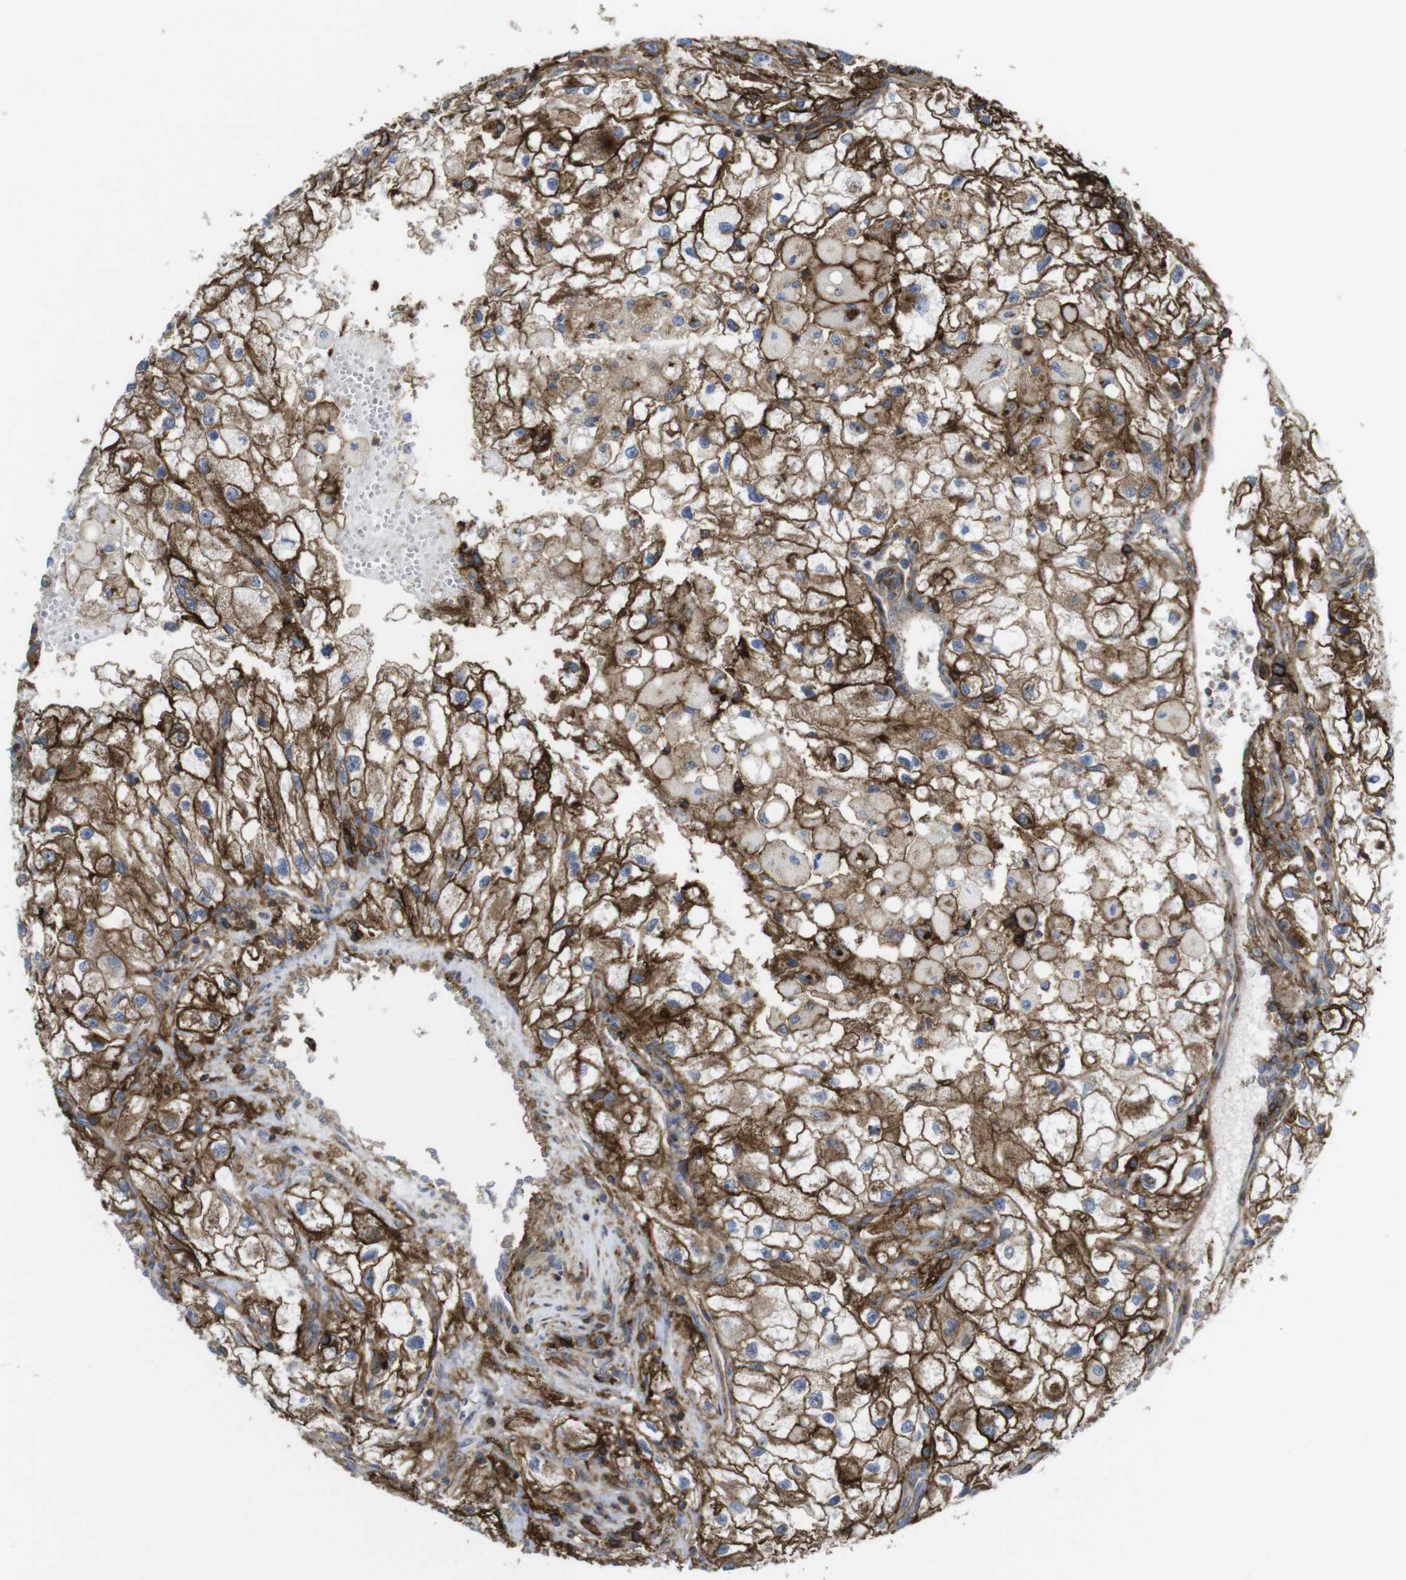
{"staining": {"intensity": "strong", "quantity": "25%-75%", "location": "cytoplasmic/membranous"}, "tissue": "renal cancer", "cell_type": "Tumor cells", "image_type": "cancer", "snomed": [{"axis": "morphology", "description": "Adenocarcinoma, NOS"}, {"axis": "topography", "description": "Kidney"}], "caption": "Renal cancer stained with immunohistochemistry demonstrates strong cytoplasmic/membranous staining in about 25%-75% of tumor cells.", "gene": "CCR6", "patient": {"sex": "female", "age": 70}}